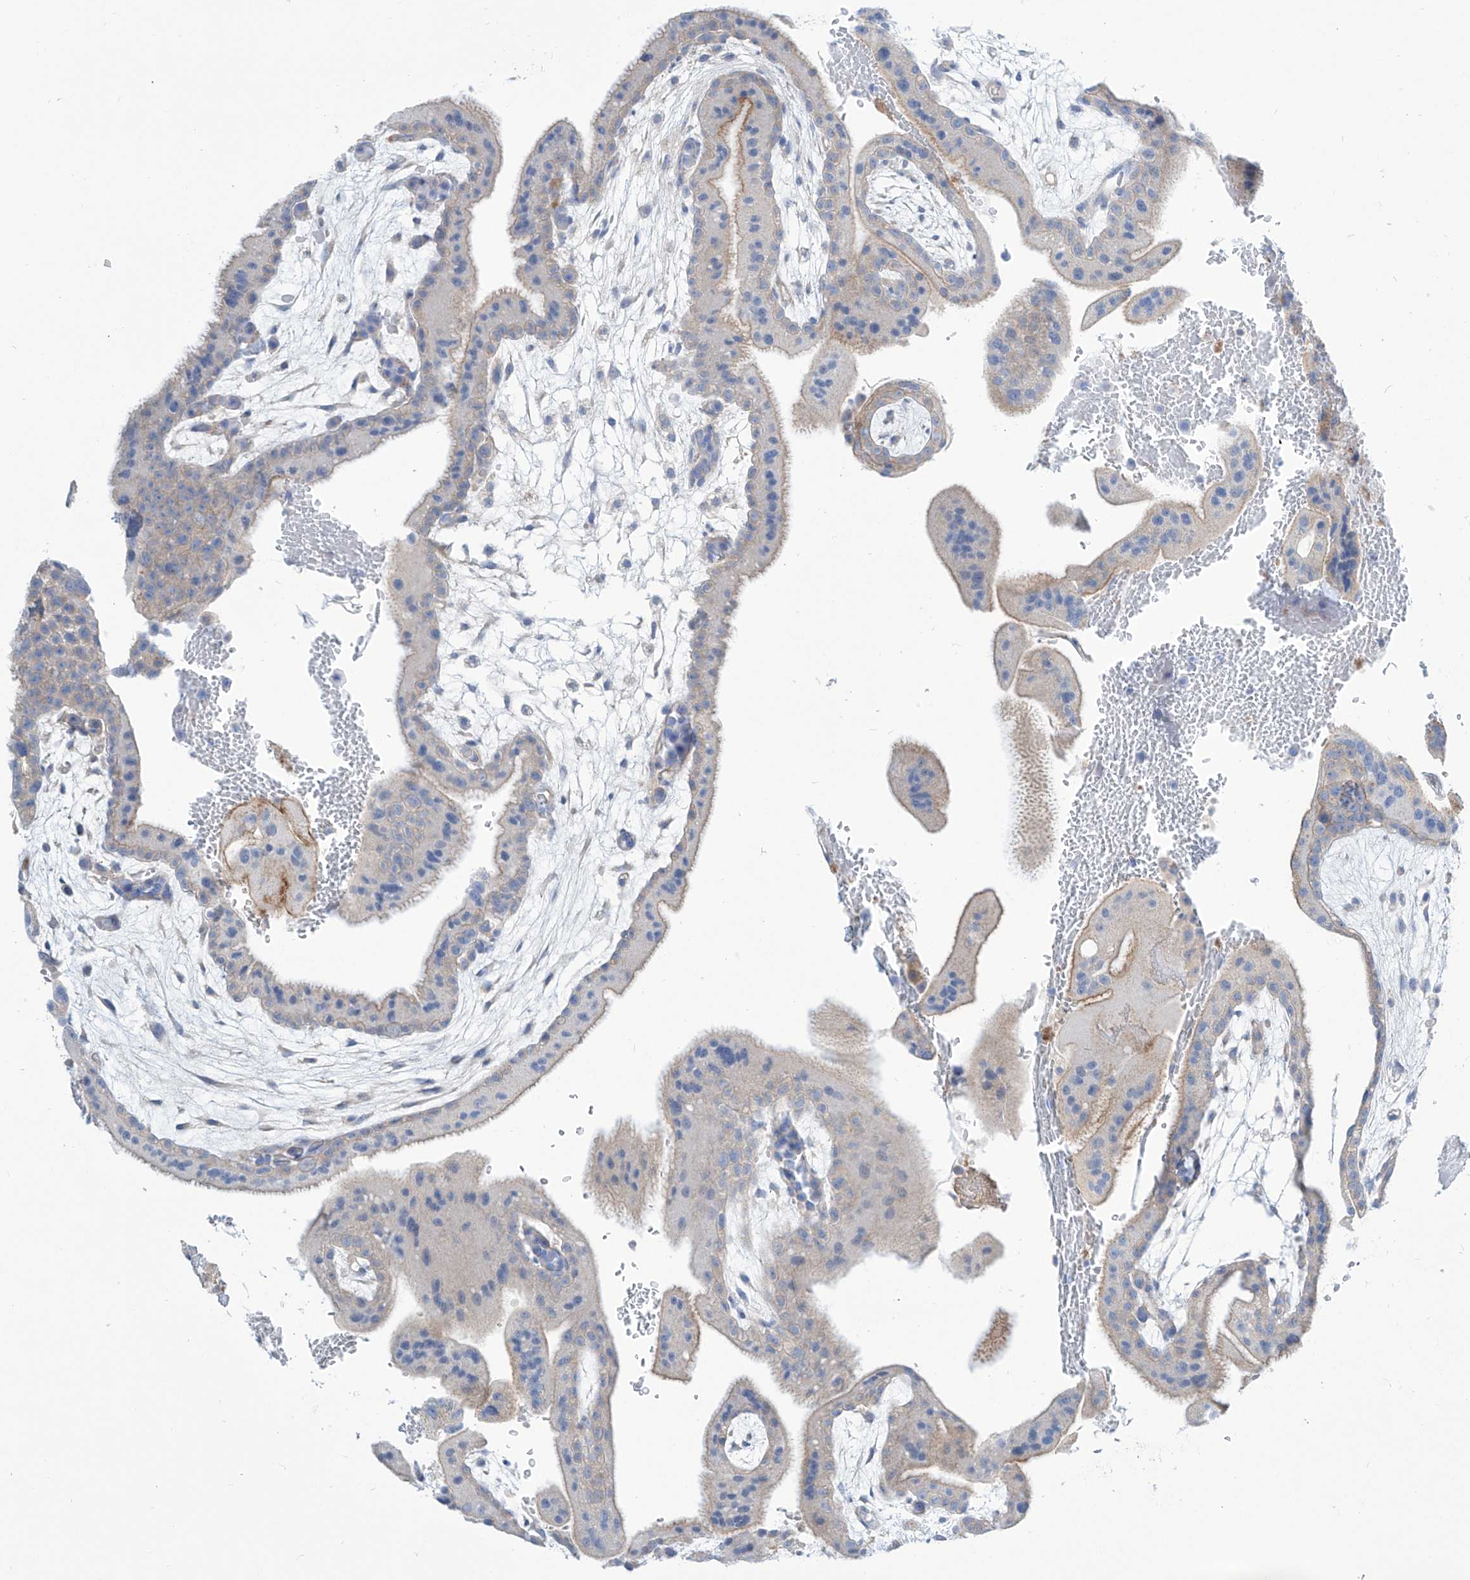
{"staining": {"intensity": "moderate", "quantity": "25%-75%", "location": "cytoplasmic/membranous"}, "tissue": "placenta", "cell_type": "Trophoblastic cells", "image_type": "normal", "snomed": [{"axis": "morphology", "description": "Normal tissue, NOS"}, {"axis": "topography", "description": "Placenta"}], "caption": "Protein expression by IHC demonstrates moderate cytoplasmic/membranous staining in approximately 25%-75% of trophoblastic cells in benign placenta.", "gene": "TMEM209", "patient": {"sex": "female", "age": 35}}